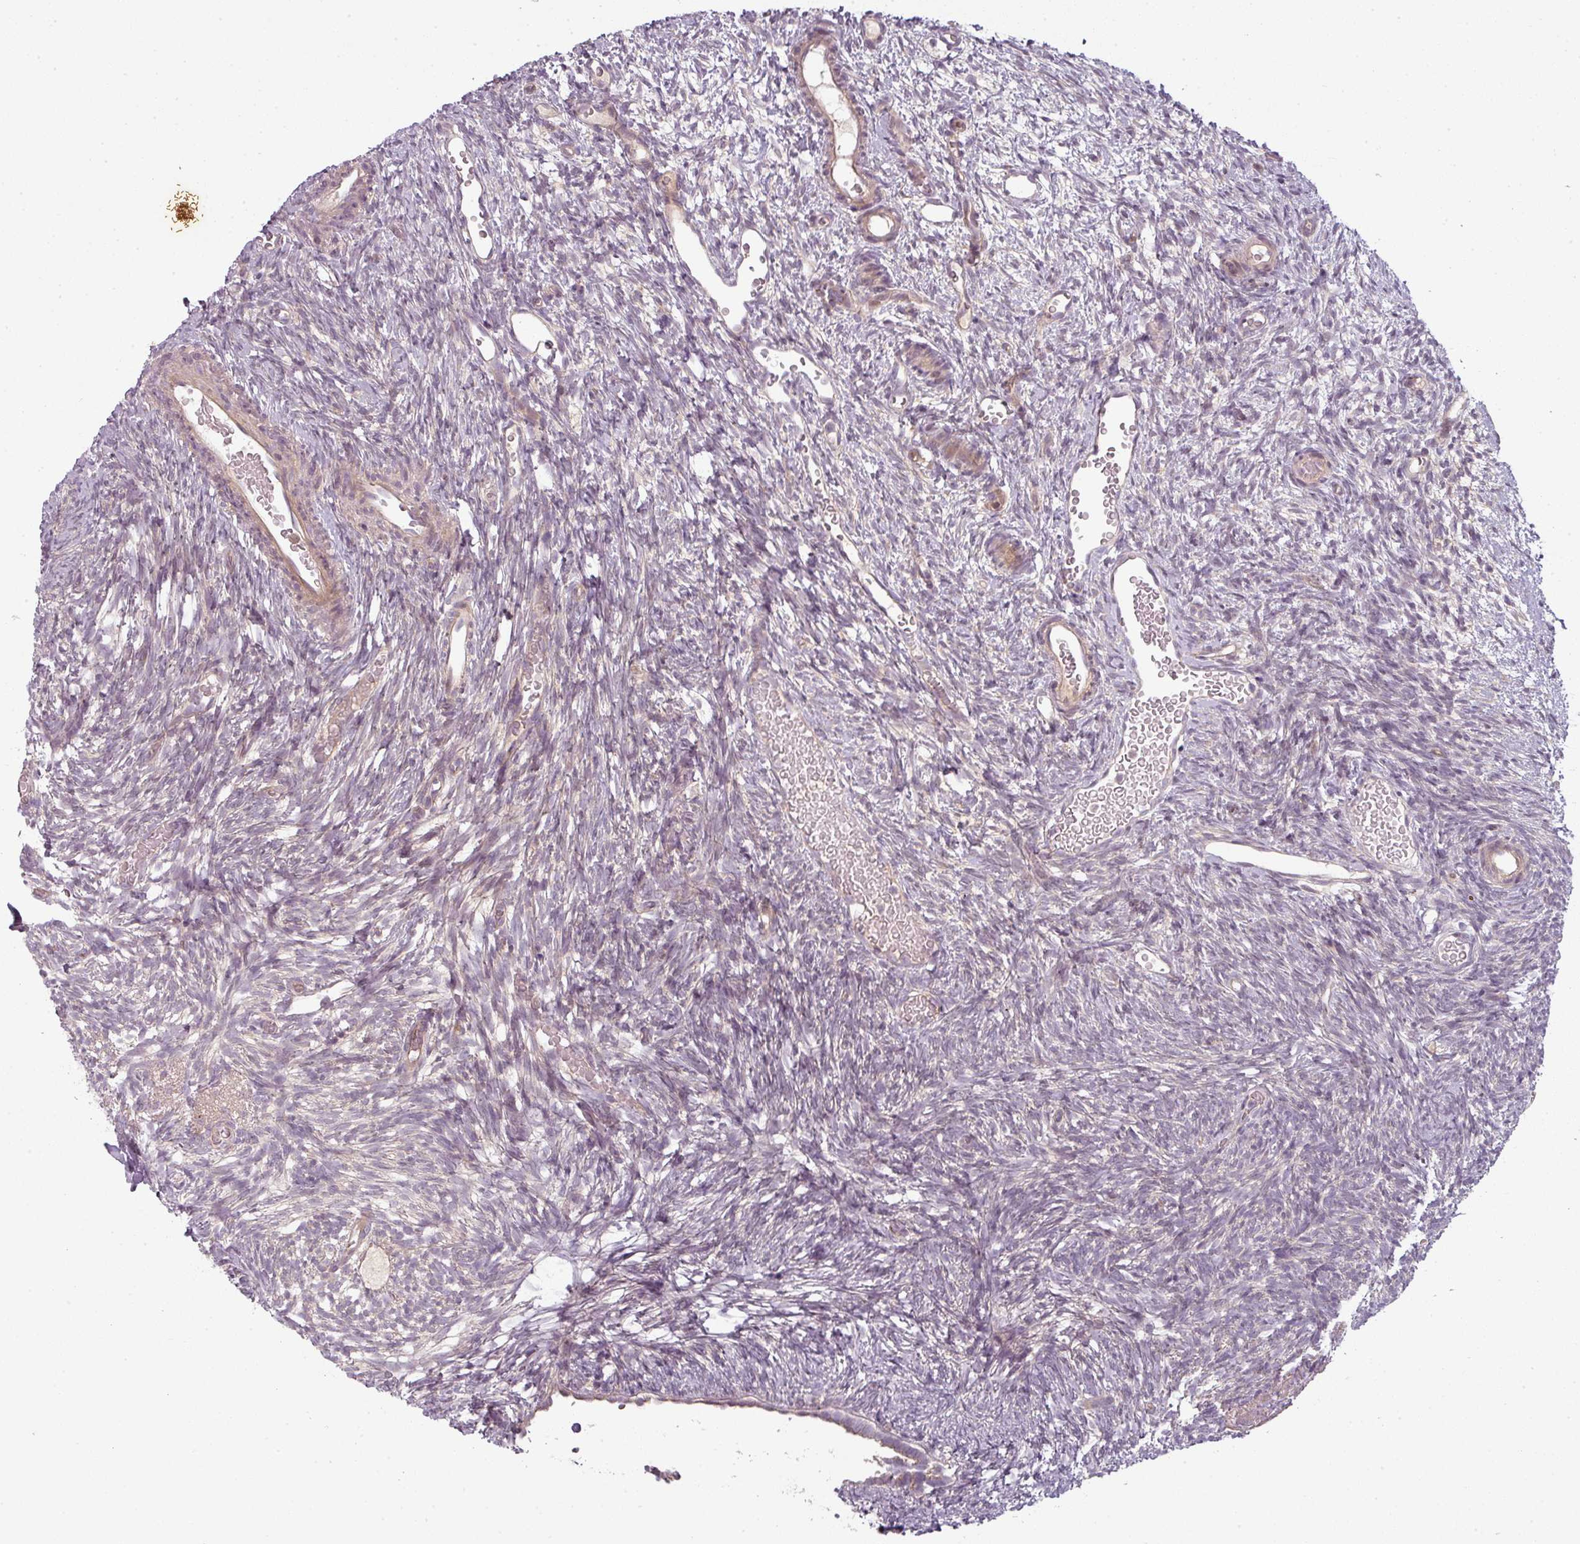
{"staining": {"intensity": "negative", "quantity": "none", "location": "none"}, "tissue": "ovary", "cell_type": "Ovarian stroma cells", "image_type": "normal", "snomed": [{"axis": "morphology", "description": "Normal tissue, NOS"}, {"axis": "topography", "description": "Ovary"}], "caption": "Immunohistochemistry micrograph of normal ovary: ovary stained with DAB (3,3'-diaminobenzidine) demonstrates no significant protein positivity in ovarian stroma cells.", "gene": "SLC16A9", "patient": {"sex": "female", "age": 39}}